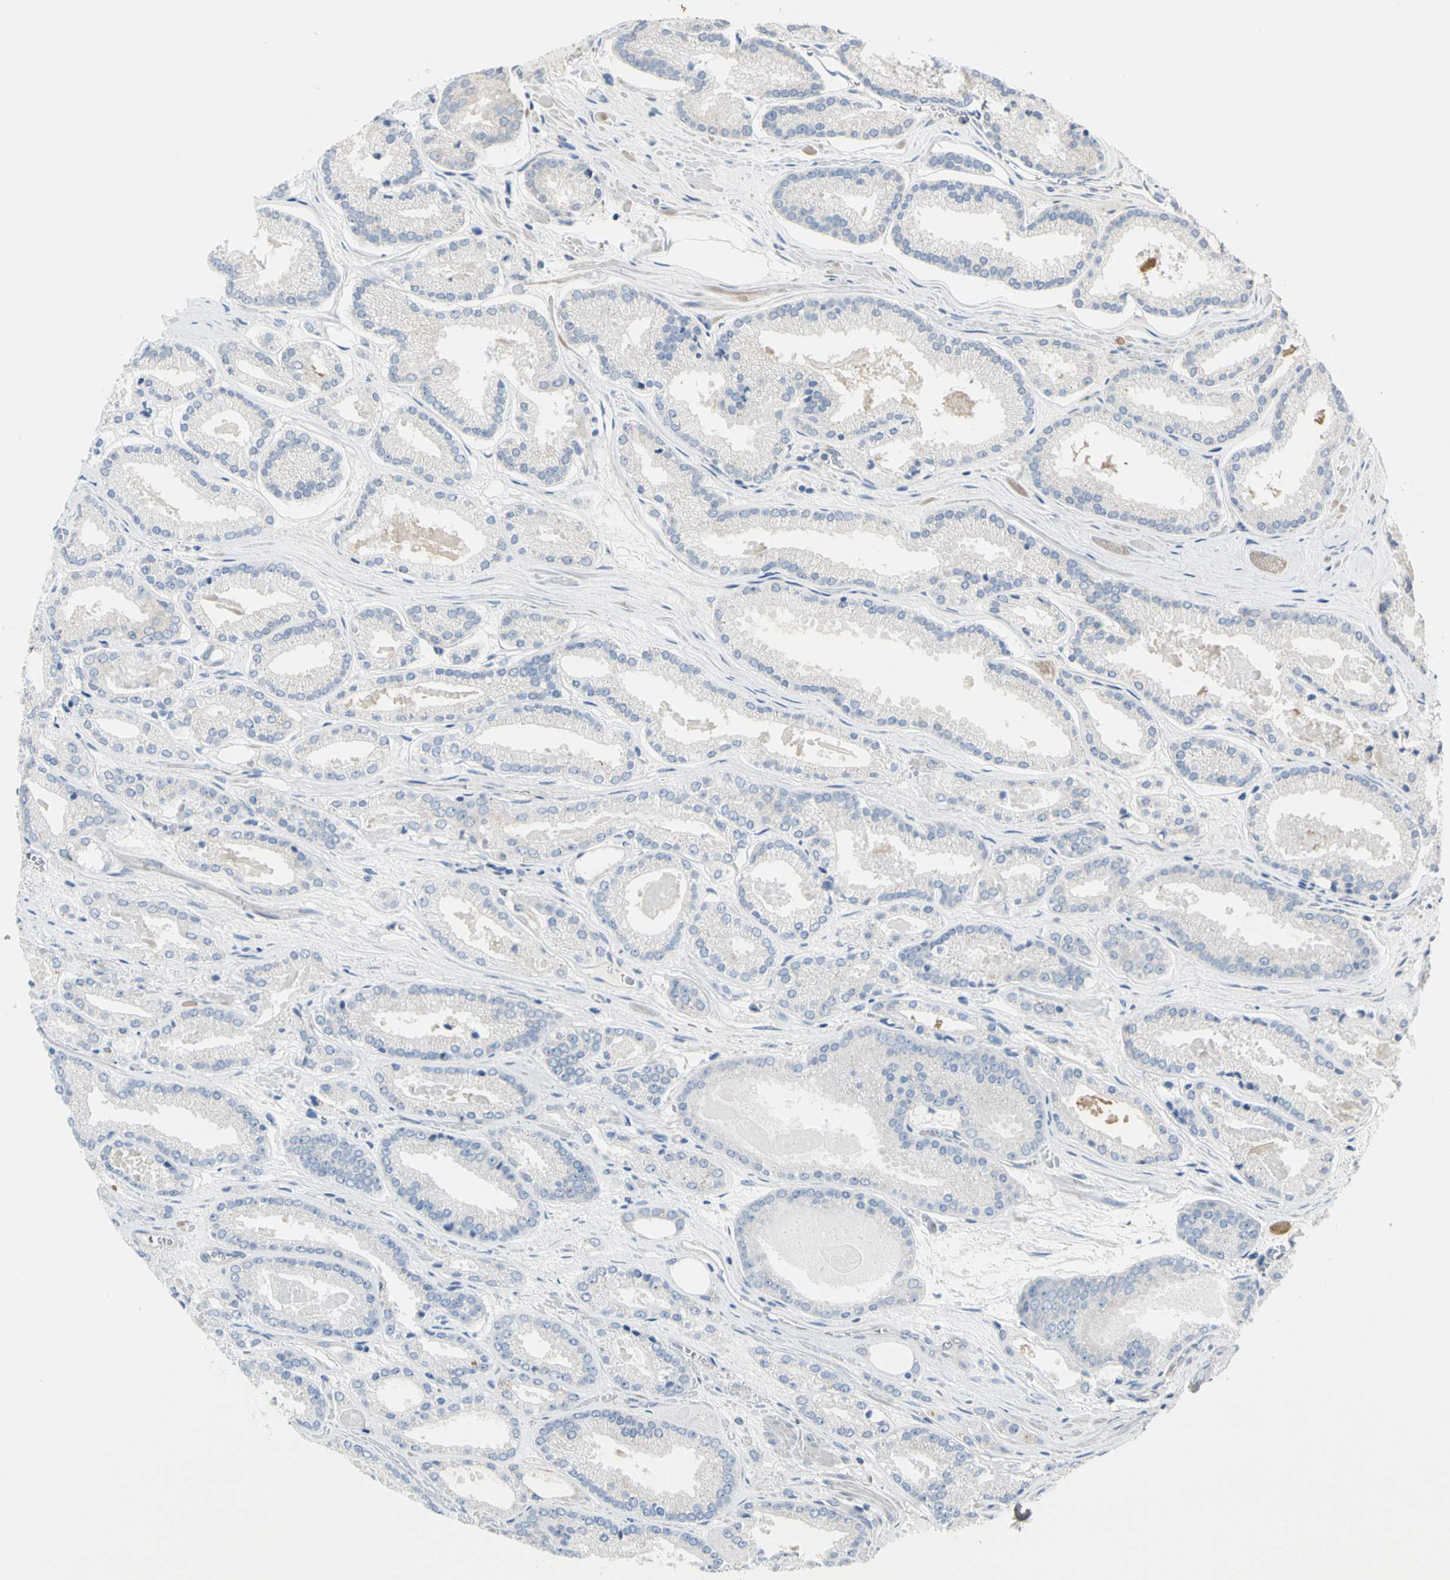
{"staining": {"intensity": "negative", "quantity": "none", "location": "none"}, "tissue": "prostate cancer", "cell_type": "Tumor cells", "image_type": "cancer", "snomed": [{"axis": "morphology", "description": "Adenocarcinoma, Low grade"}, {"axis": "topography", "description": "Prostate"}], "caption": "Prostate adenocarcinoma (low-grade) stained for a protein using immunohistochemistry (IHC) exhibits no expression tumor cells.", "gene": "GPR153", "patient": {"sex": "male", "age": 59}}